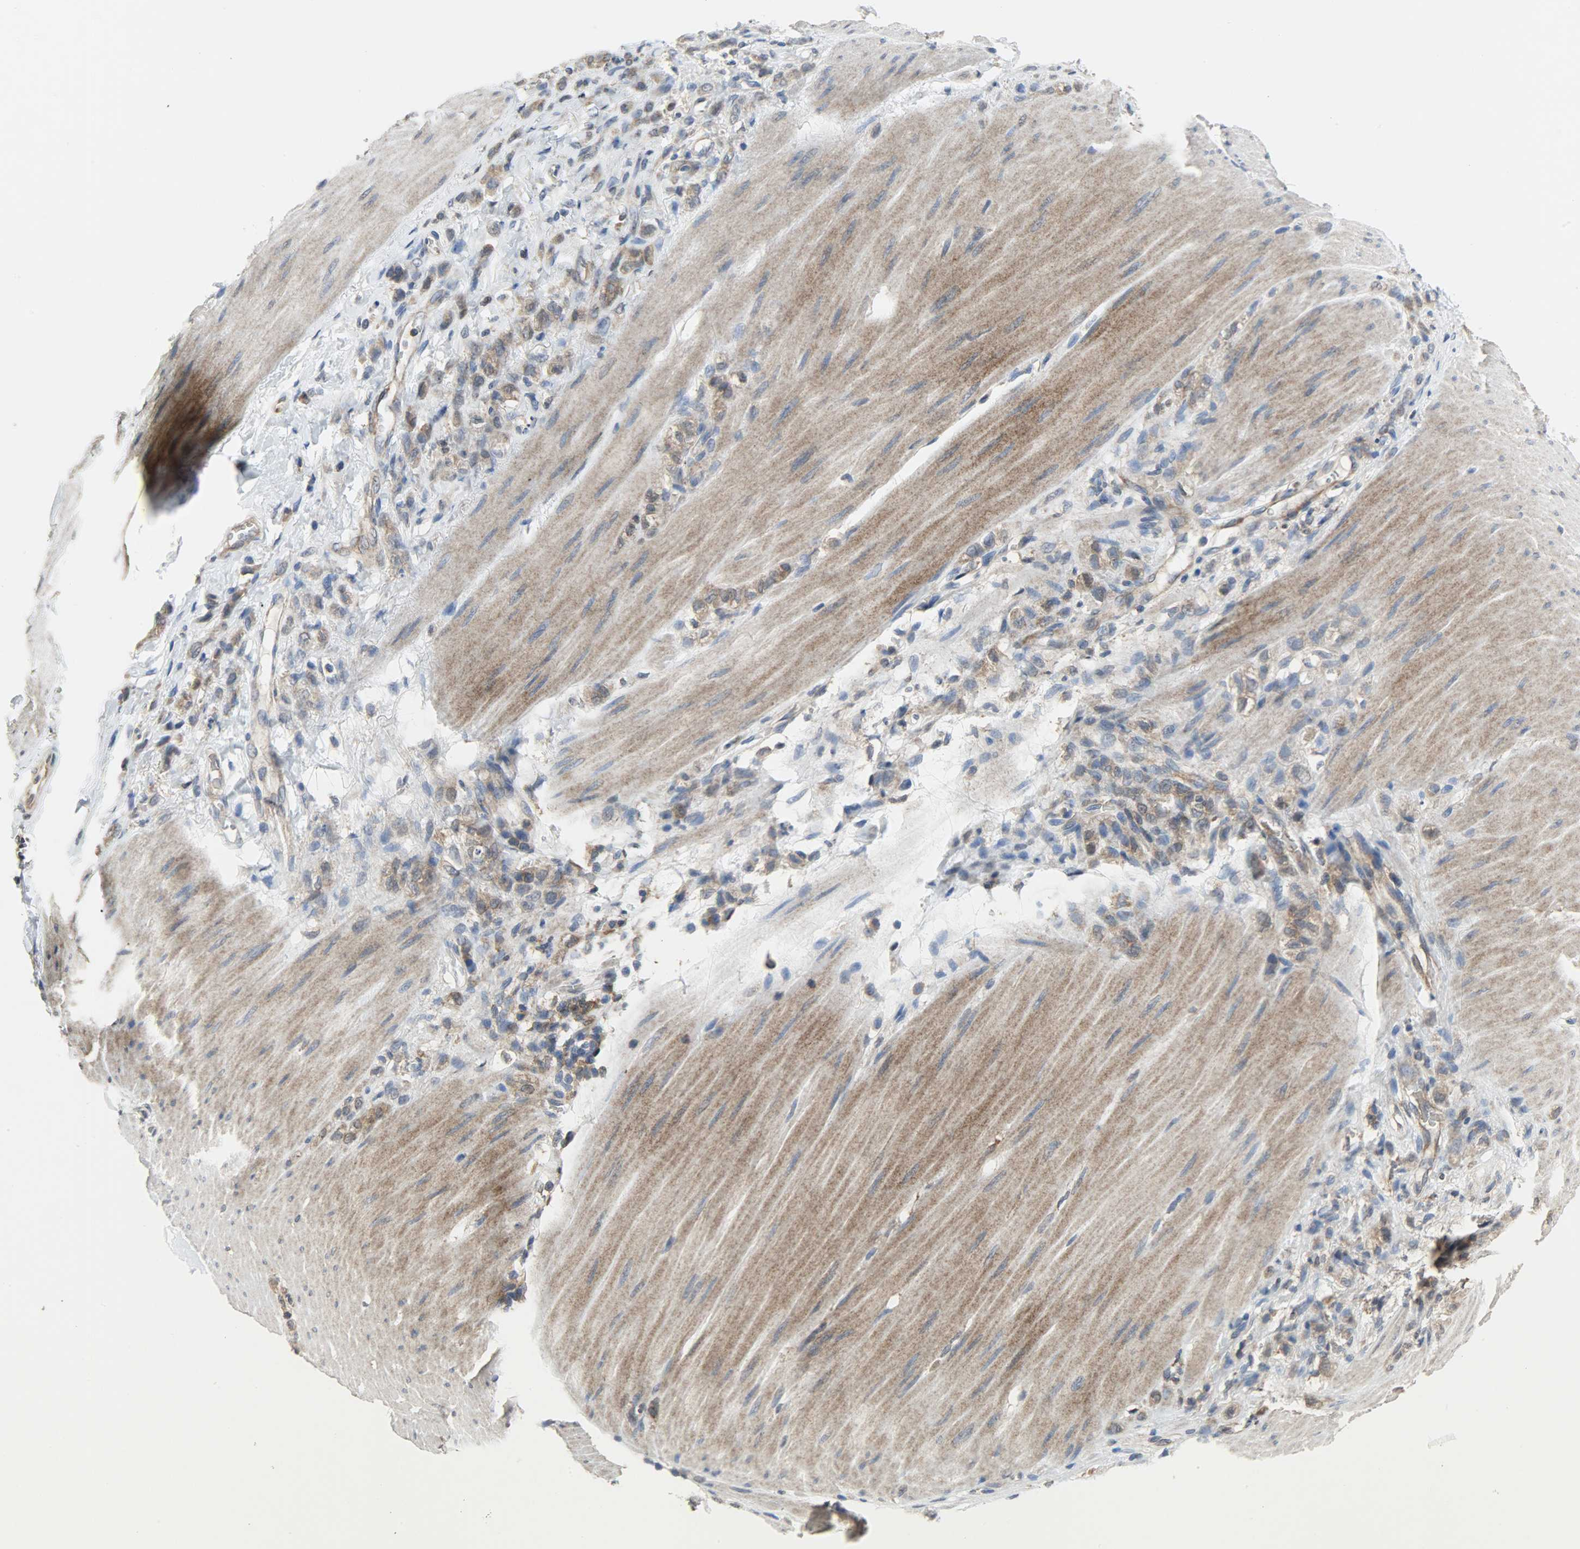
{"staining": {"intensity": "moderate", "quantity": ">75%", "location": "cytoplasmic/membranous"}, "tissue": "stomach cancer", "cell_type": "Tumor cells", "image_type": "cancer", "snomed": [{"axis": "morphology", "description": "Adenocarcinoma, NOS"}, {"axis": "topography", "description": "Stomach"}], "caption": "A brown stain labels moderate cytoplasmic/membranous staining of a protein in human stomach cancer tumor cells.", "gene": "TRIM21", "patient": {"sex": "male", "age": 82}}